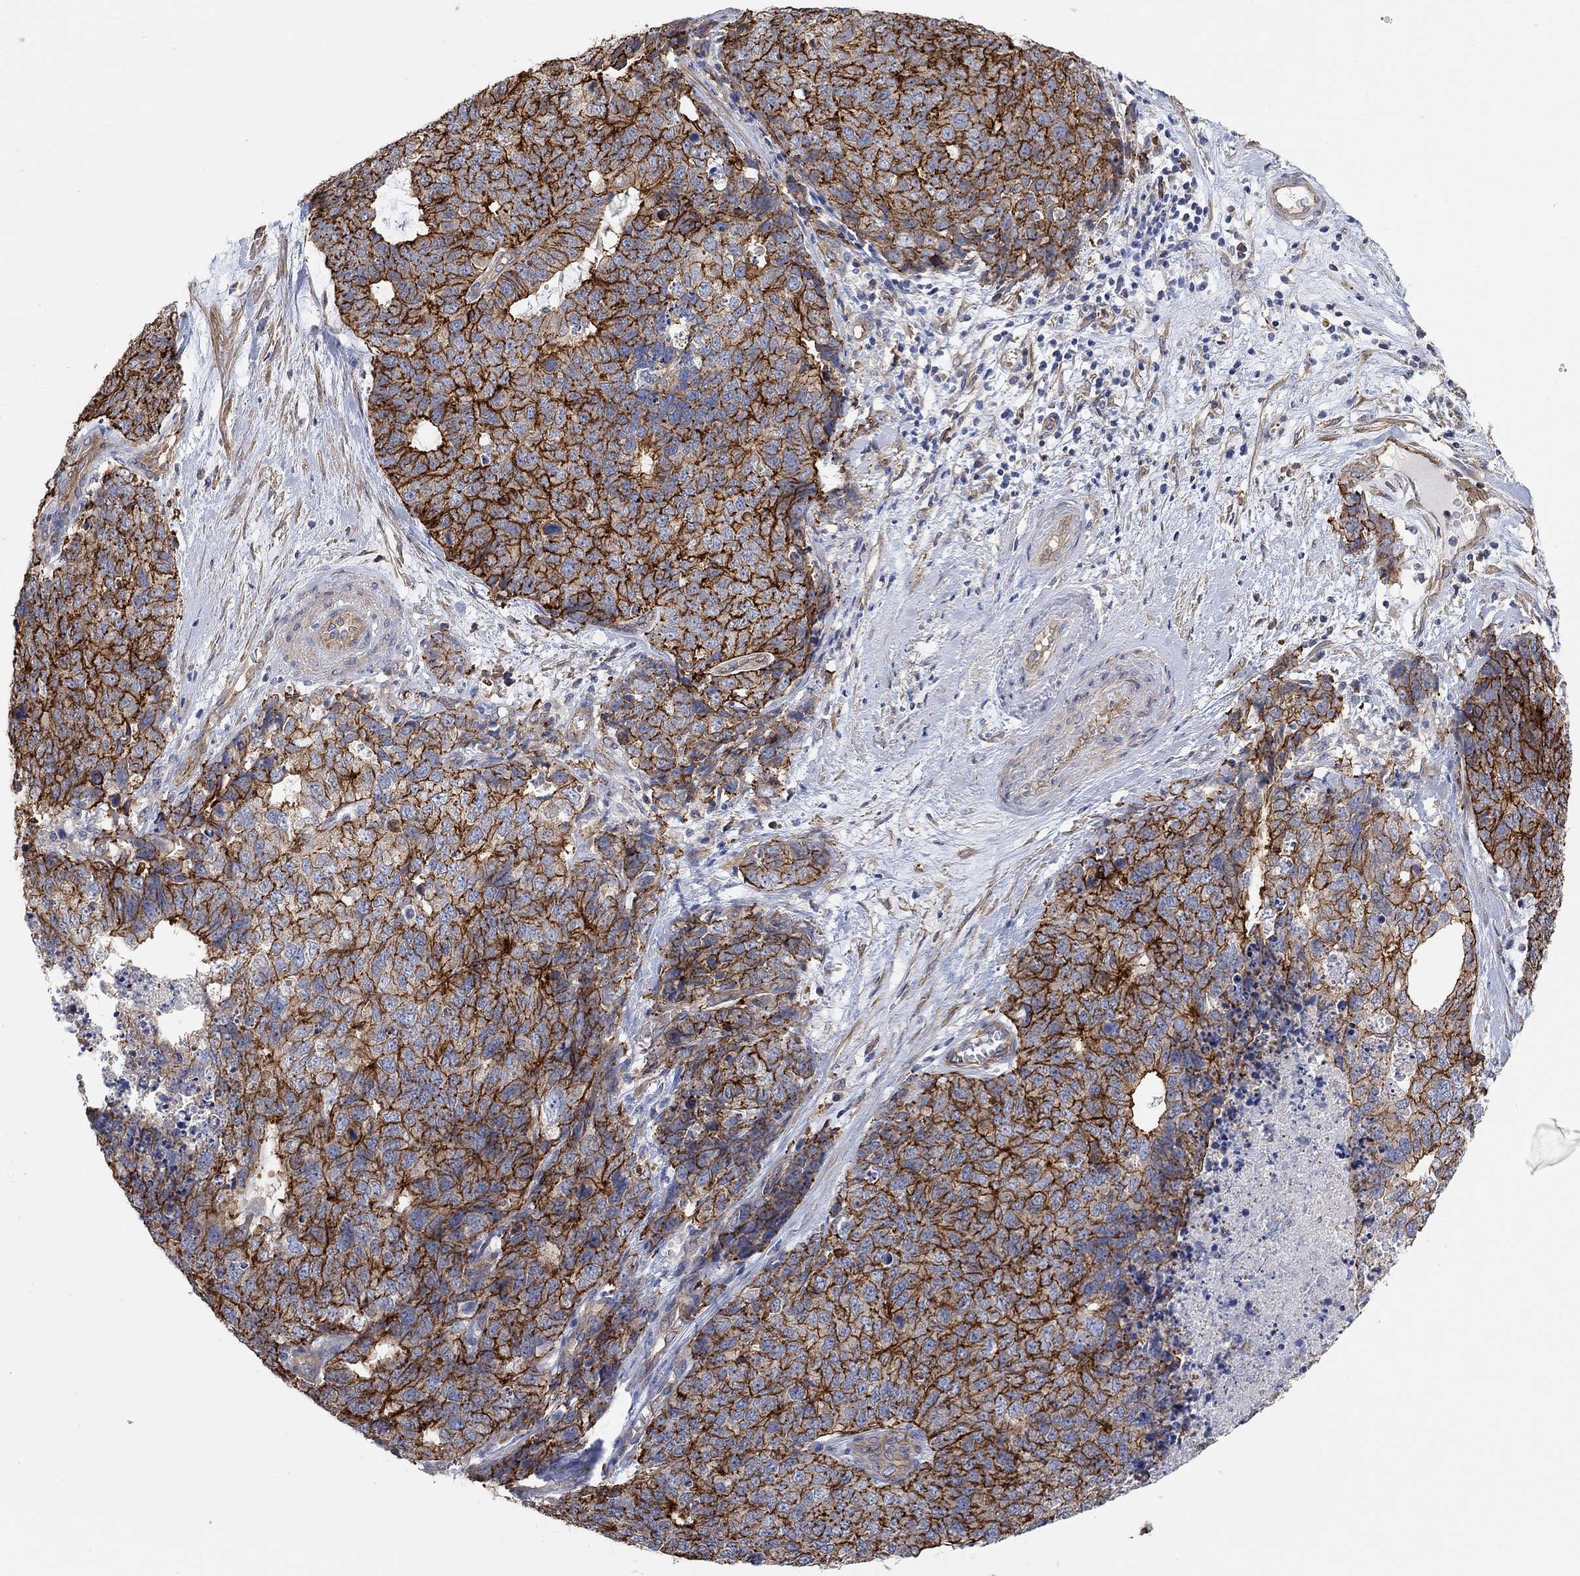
{"staining": {"intensity": "strong", "quantity": "<25%", "location": "cytoplasmic/membranous"}, "tissue": "cervical cancer", "cell_type": "Tumor cells", "image_type": "cancer", "snomed": [{"axis": "morphology", "description": "Squamous cell carcinoma, NOS"}, {"axis": "topography", "description": "Cervix"}], "caption": "Cervical cancer was stained to show a protein in brown. There is medium levels of strong cytoplasmic/membranous positivity in approximately <25% of tumor cells.", "gene": "SYT16", "patient": {"sex": "female", "age": 63}}